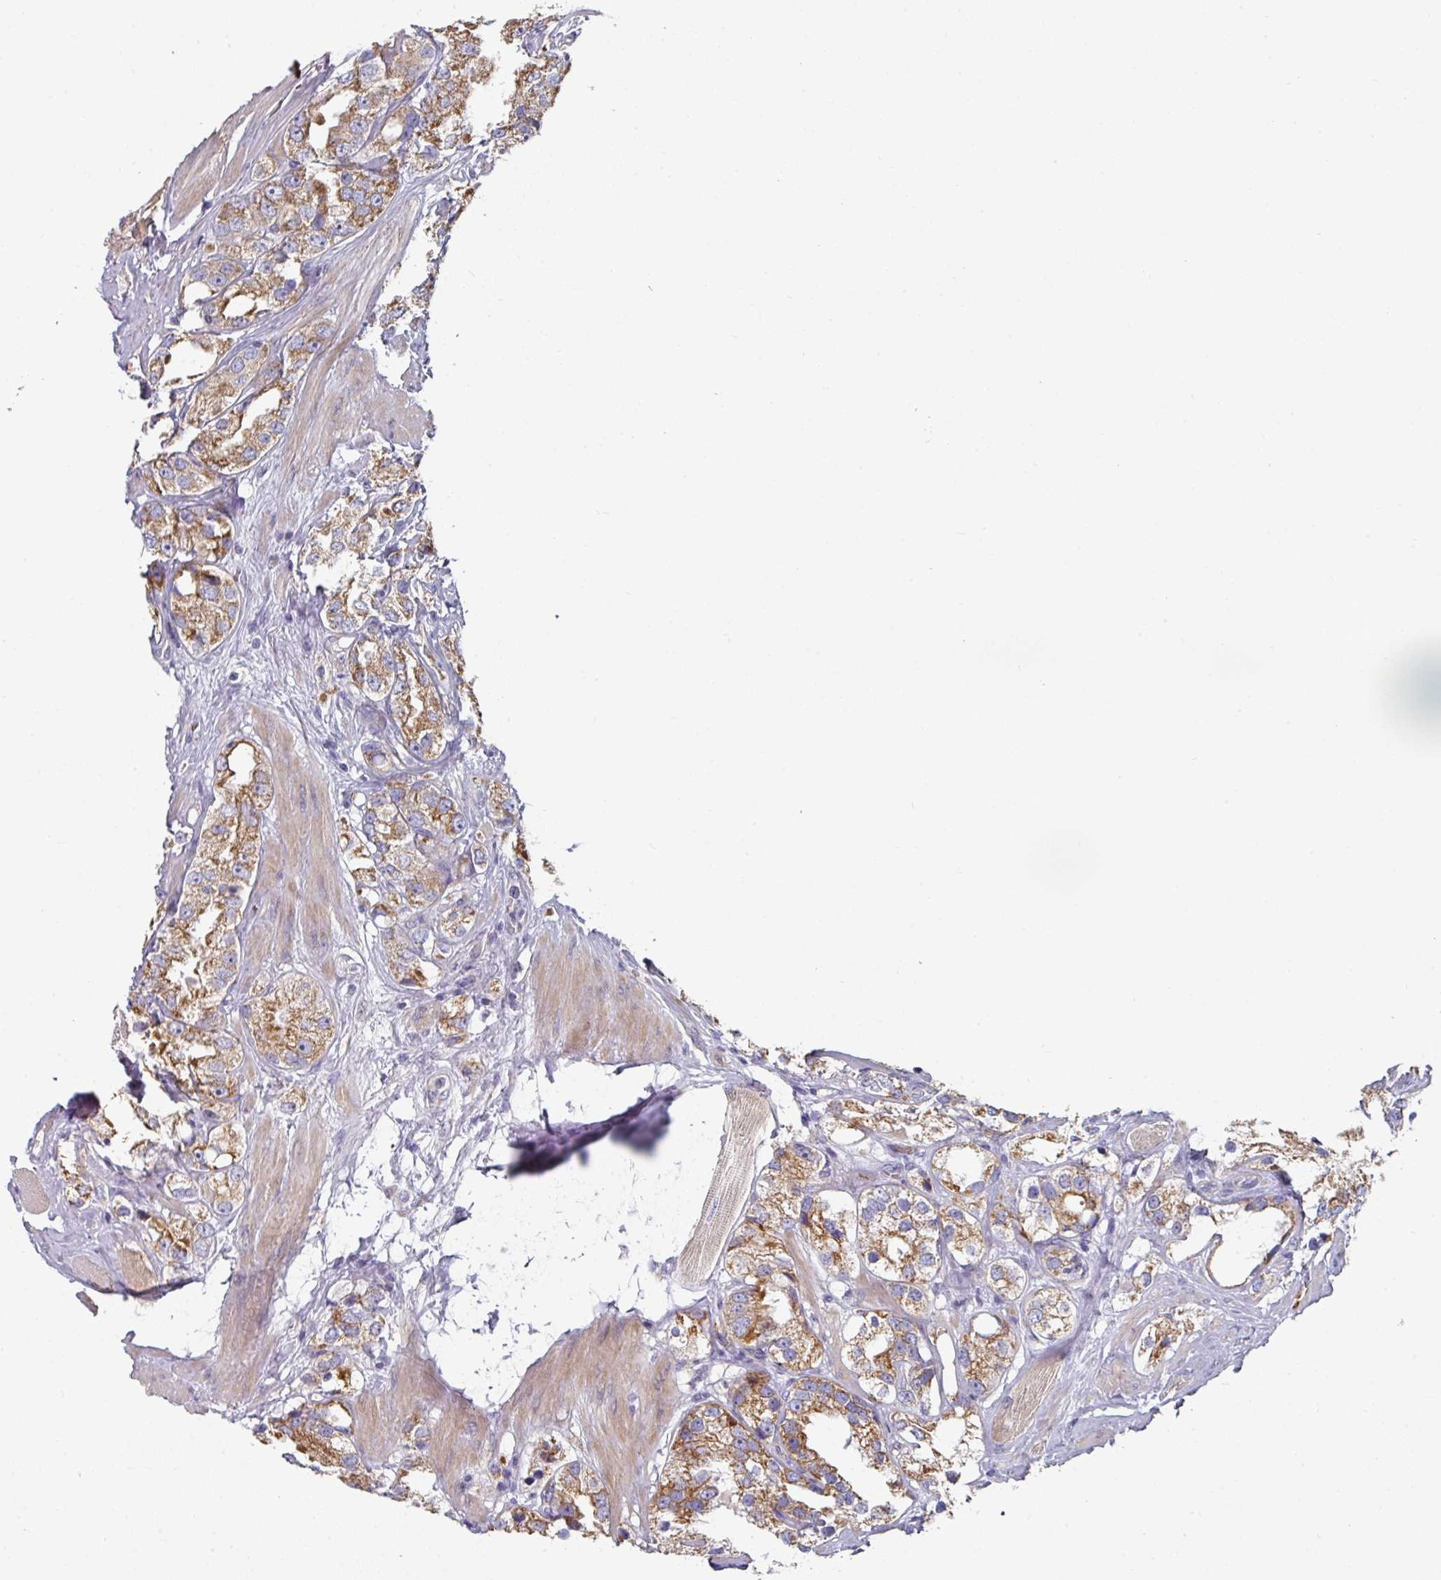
{"staining": {"intensity": "moderate", "quantity": ">75%", "location": "cytoplasmic/membranous"}, "tissue": "prostate cancer", "cell_type": "Tumor cells", "image_type": "cancer", "snomed": [{"axis": "morphology", "description": "Adenocarcinoma, NOS"}, {"axis": "topography", "description": "Prostate"}], "caption": "Moderate cytoplasmic/membranous positivity for a protein is seen in approximately >75% of tumor cells of adenocarcinoma (prostate) using immunohistochemistry (IHC).", "gene": "PYROXD2", "patient": {"sex": "male", "age": 79}}